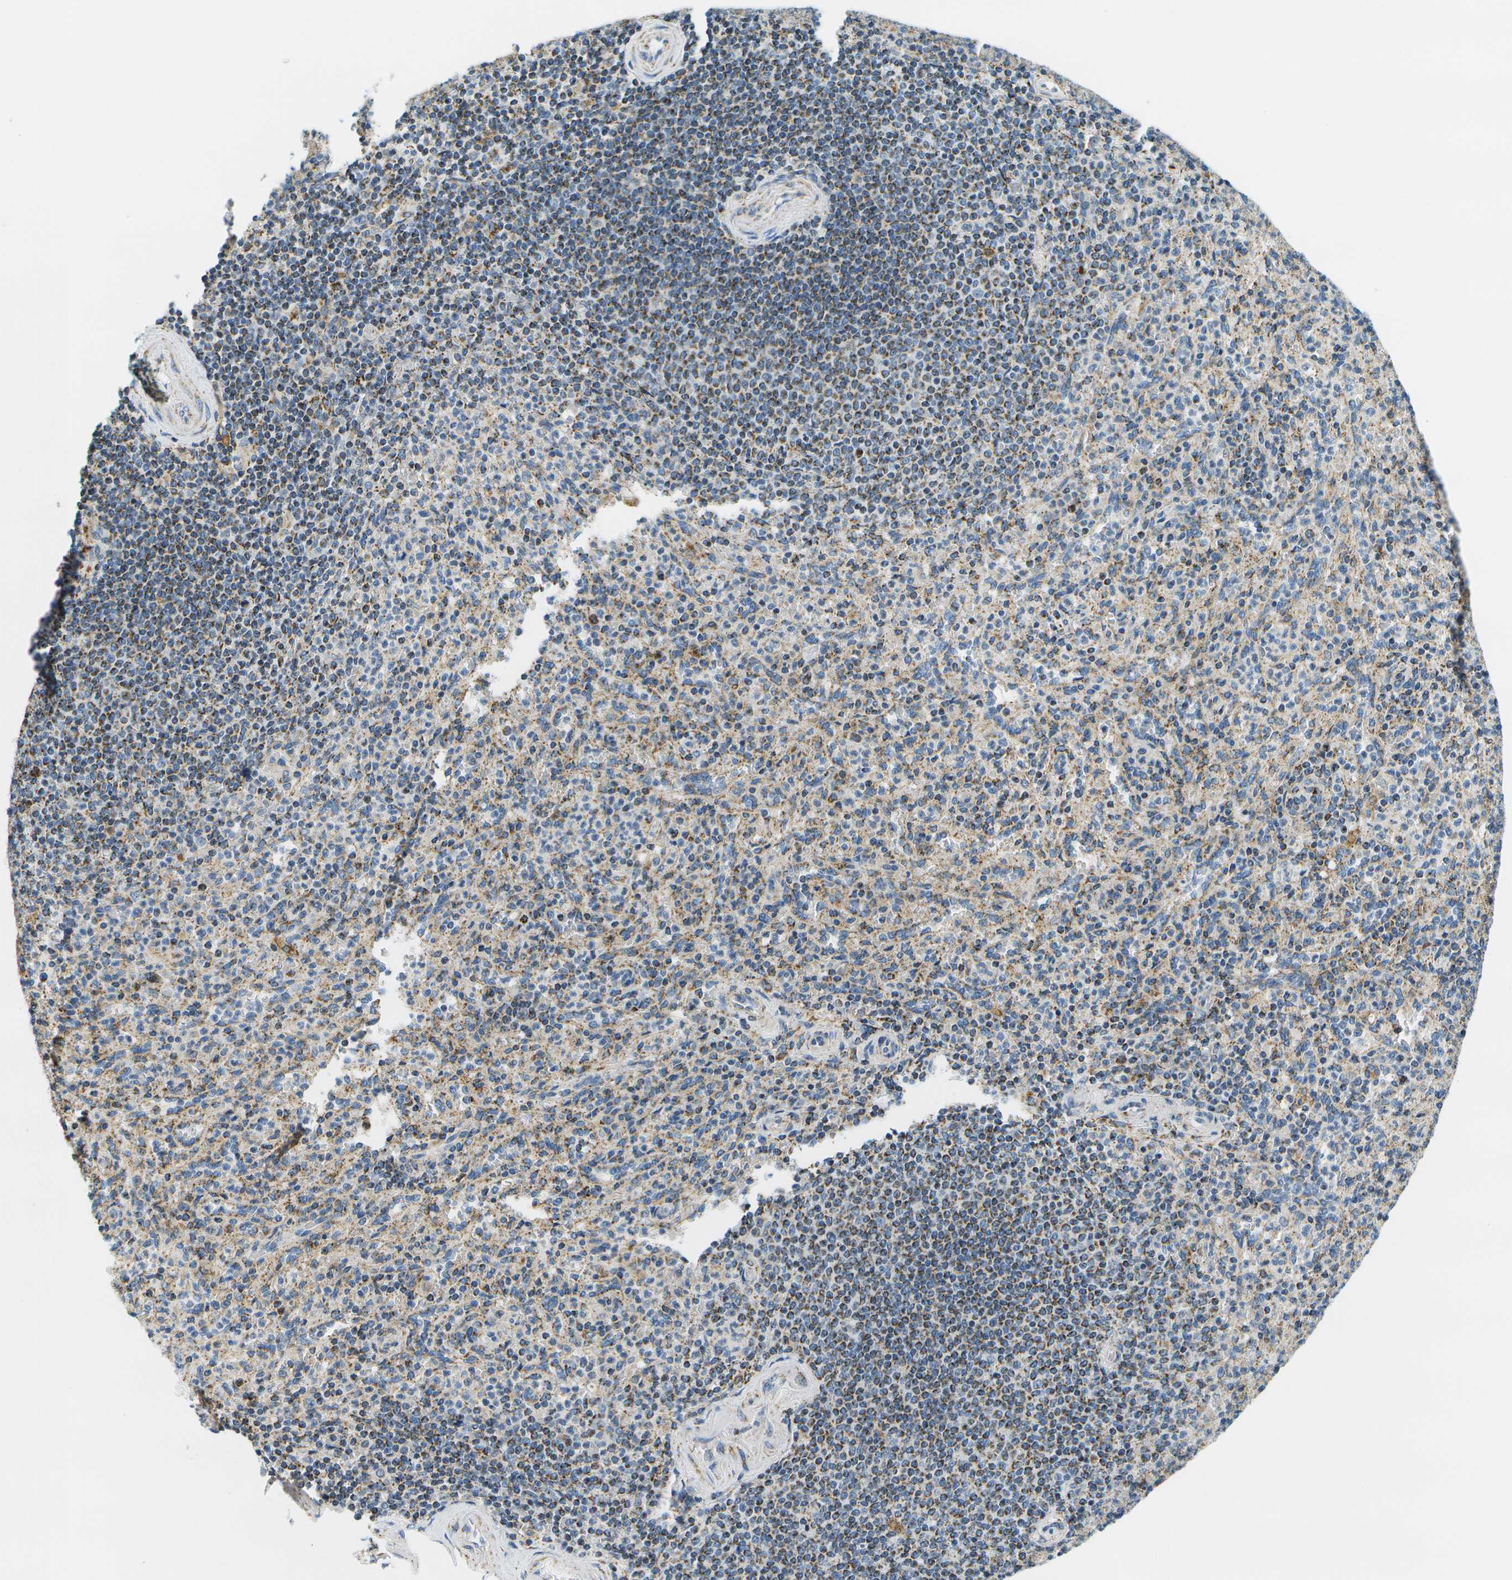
{"staining": {"intensity": "moderate", "quantity": "25%-75%", "location": "cytoplasmic/membranous"}, "tissue": "spleen", "cell_type": "Cells in red pulp", "image_type": "normal", "snomed": [{"axis": "morphology", "description": "Normal tissue, NOS"}, {"axis": "topography", "description": "Spleen"}], "caption": "Spleen was stained to show a protein in brown. There is medium levels of moderate cytoplasmic/membranous positivity in approximately 25%-75% of cells in red pulp. Immunohistochemistry (ihc) stains the protein in brown and the nuclei are stained blue.", "gene": "HLCS", "patient": {"sex": "male", "age": 36}}